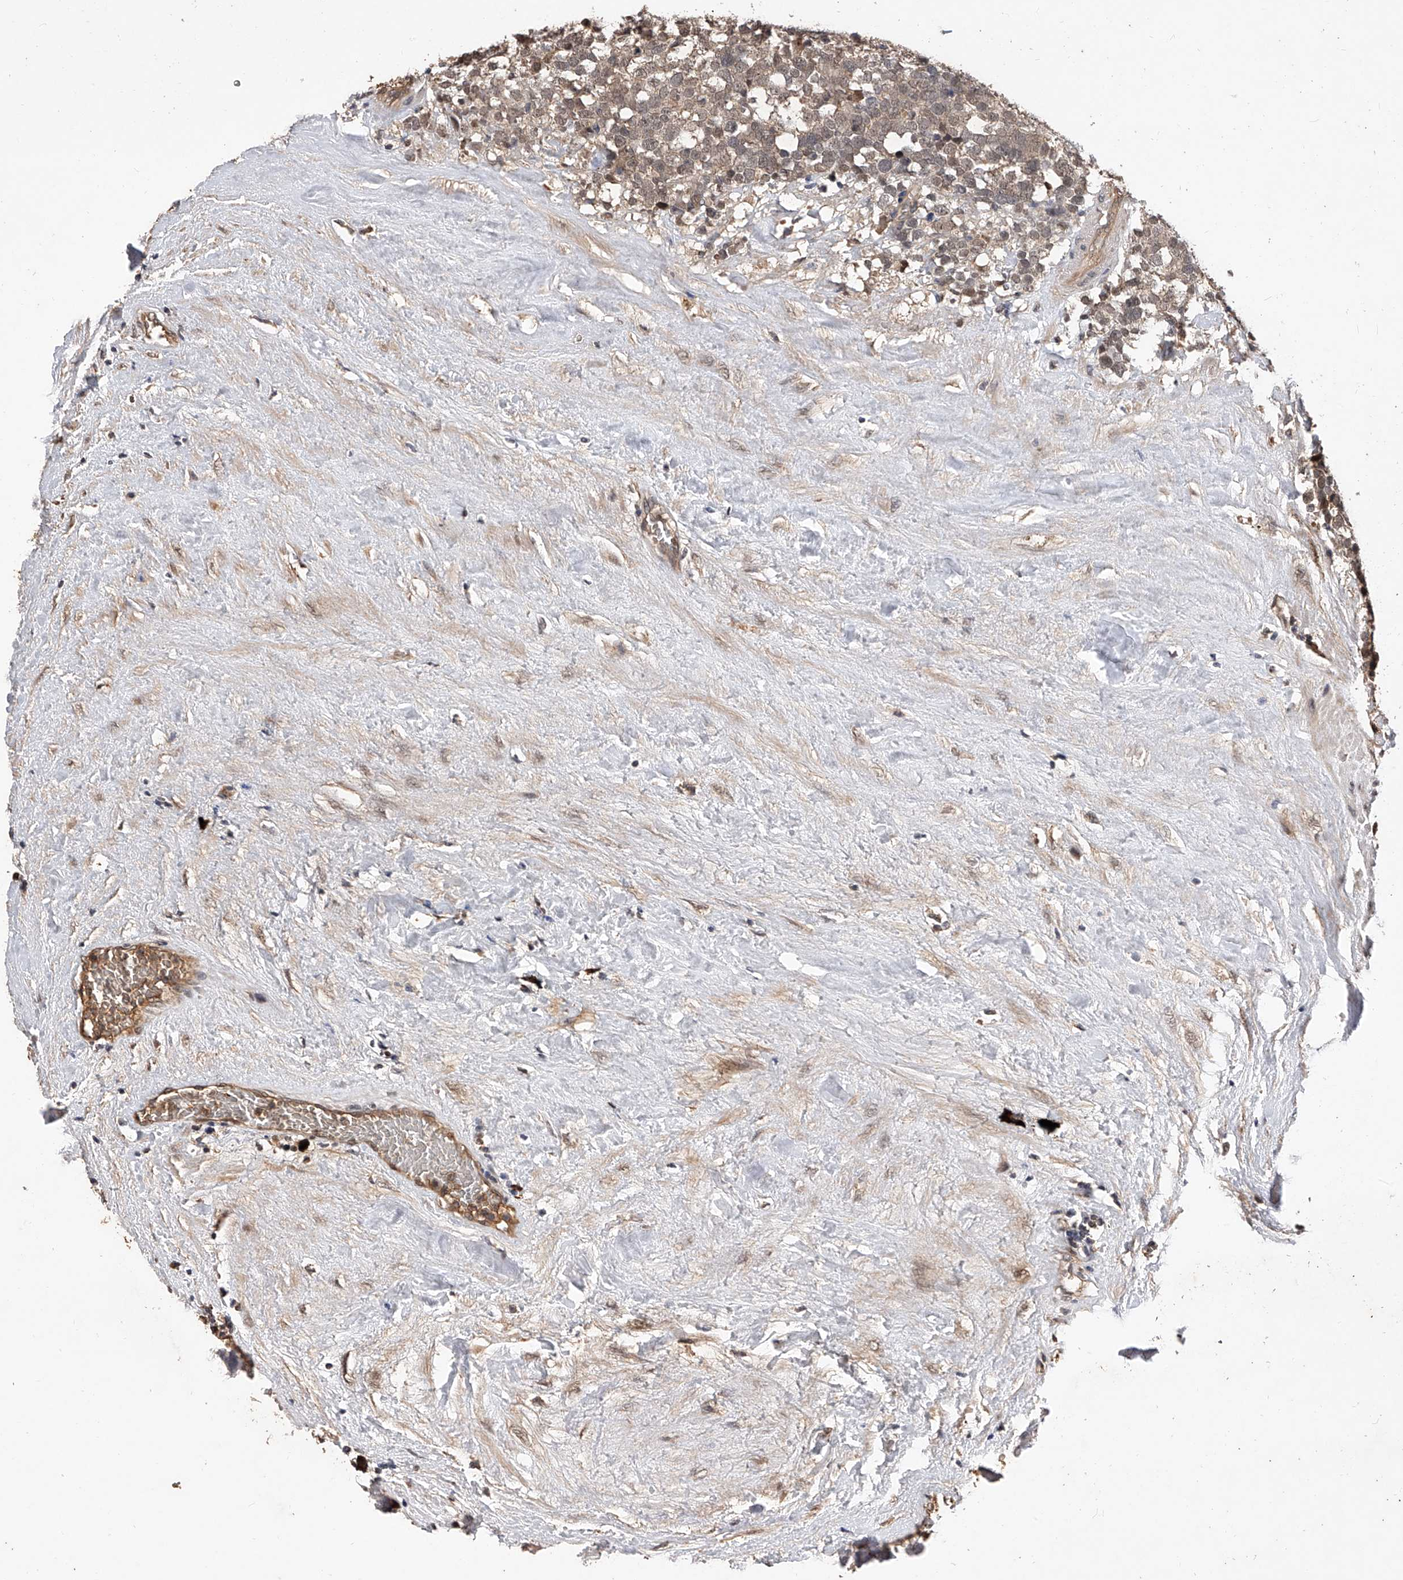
{"staining": {"intensity": "weak", "quantity": ">75%", "location": "cytoplasmic/membranous"}, "tissue": "testis cancer", "cell_type": "Tumor cells", "image_type": "cancer", "snomed": [{"axis": "morphology", "description": "Seminoma, NOS"}, {"axis": "topography", "description": "Testis"}], "caption": "This is an image of IHC staining of seminoma (testis), which shows weak positivity in the cytoplasmic/membranous of tumor cells.", "gene": "CFAP410", "patient": {"sex": "male", "age": 71}}